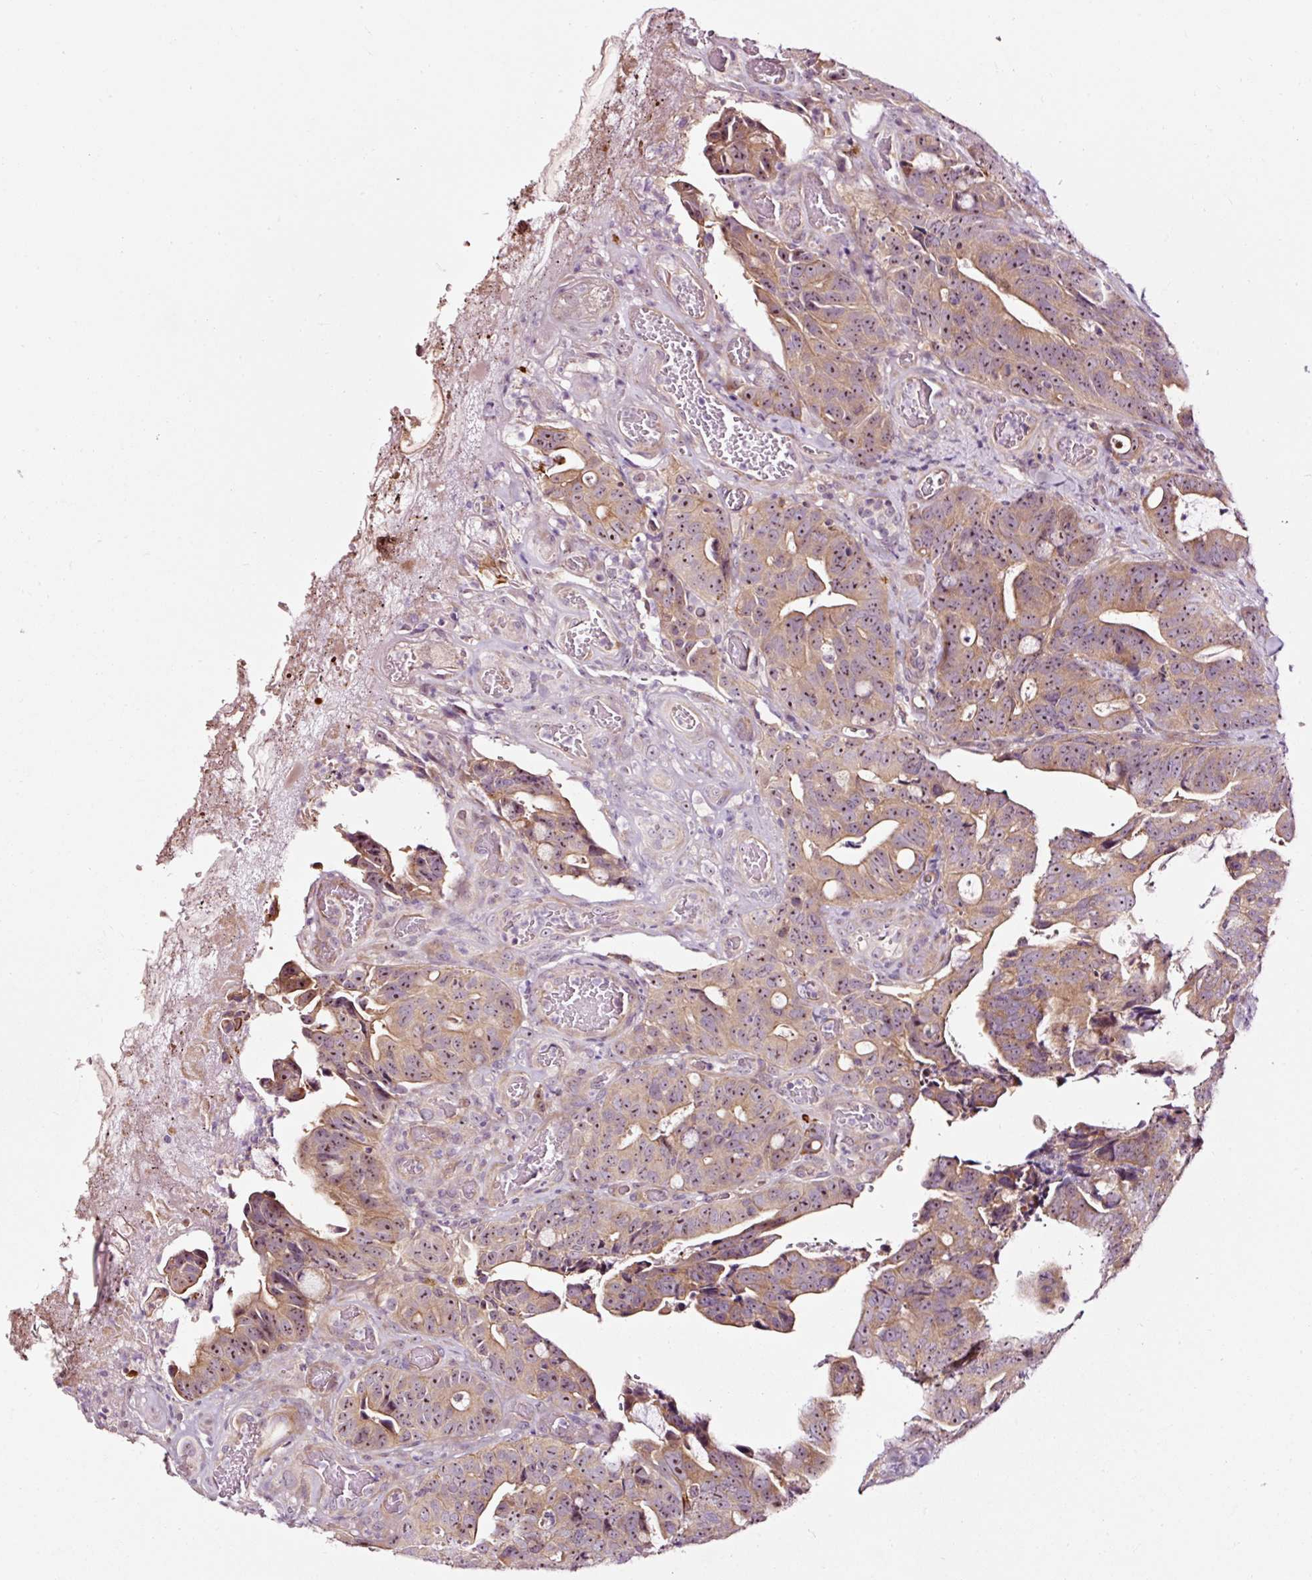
{"staining": {"intensity": "moderate", "quantity": ">75%", "location": "cytoplasmic/membranous,nuclear"}, "tissue": "colorectal cancer", "cell_type": "Tumor cells", "image_type": "cancer", "snomed": [{"axis": "morphology", "description": "Adenocarcinoma, NOS"}, {"axis": "topography", "description": "Colon"}], "caption": "Colorectal cancer (adenocarcinoma) tissue displays moderate cytoplasmic/membranous and nuclear expression in approximately >75% of tumor cells, visualized by immunohistochemistry.", "gene": "UTP14A", "patient": {"sex": "female", "age": 82}}